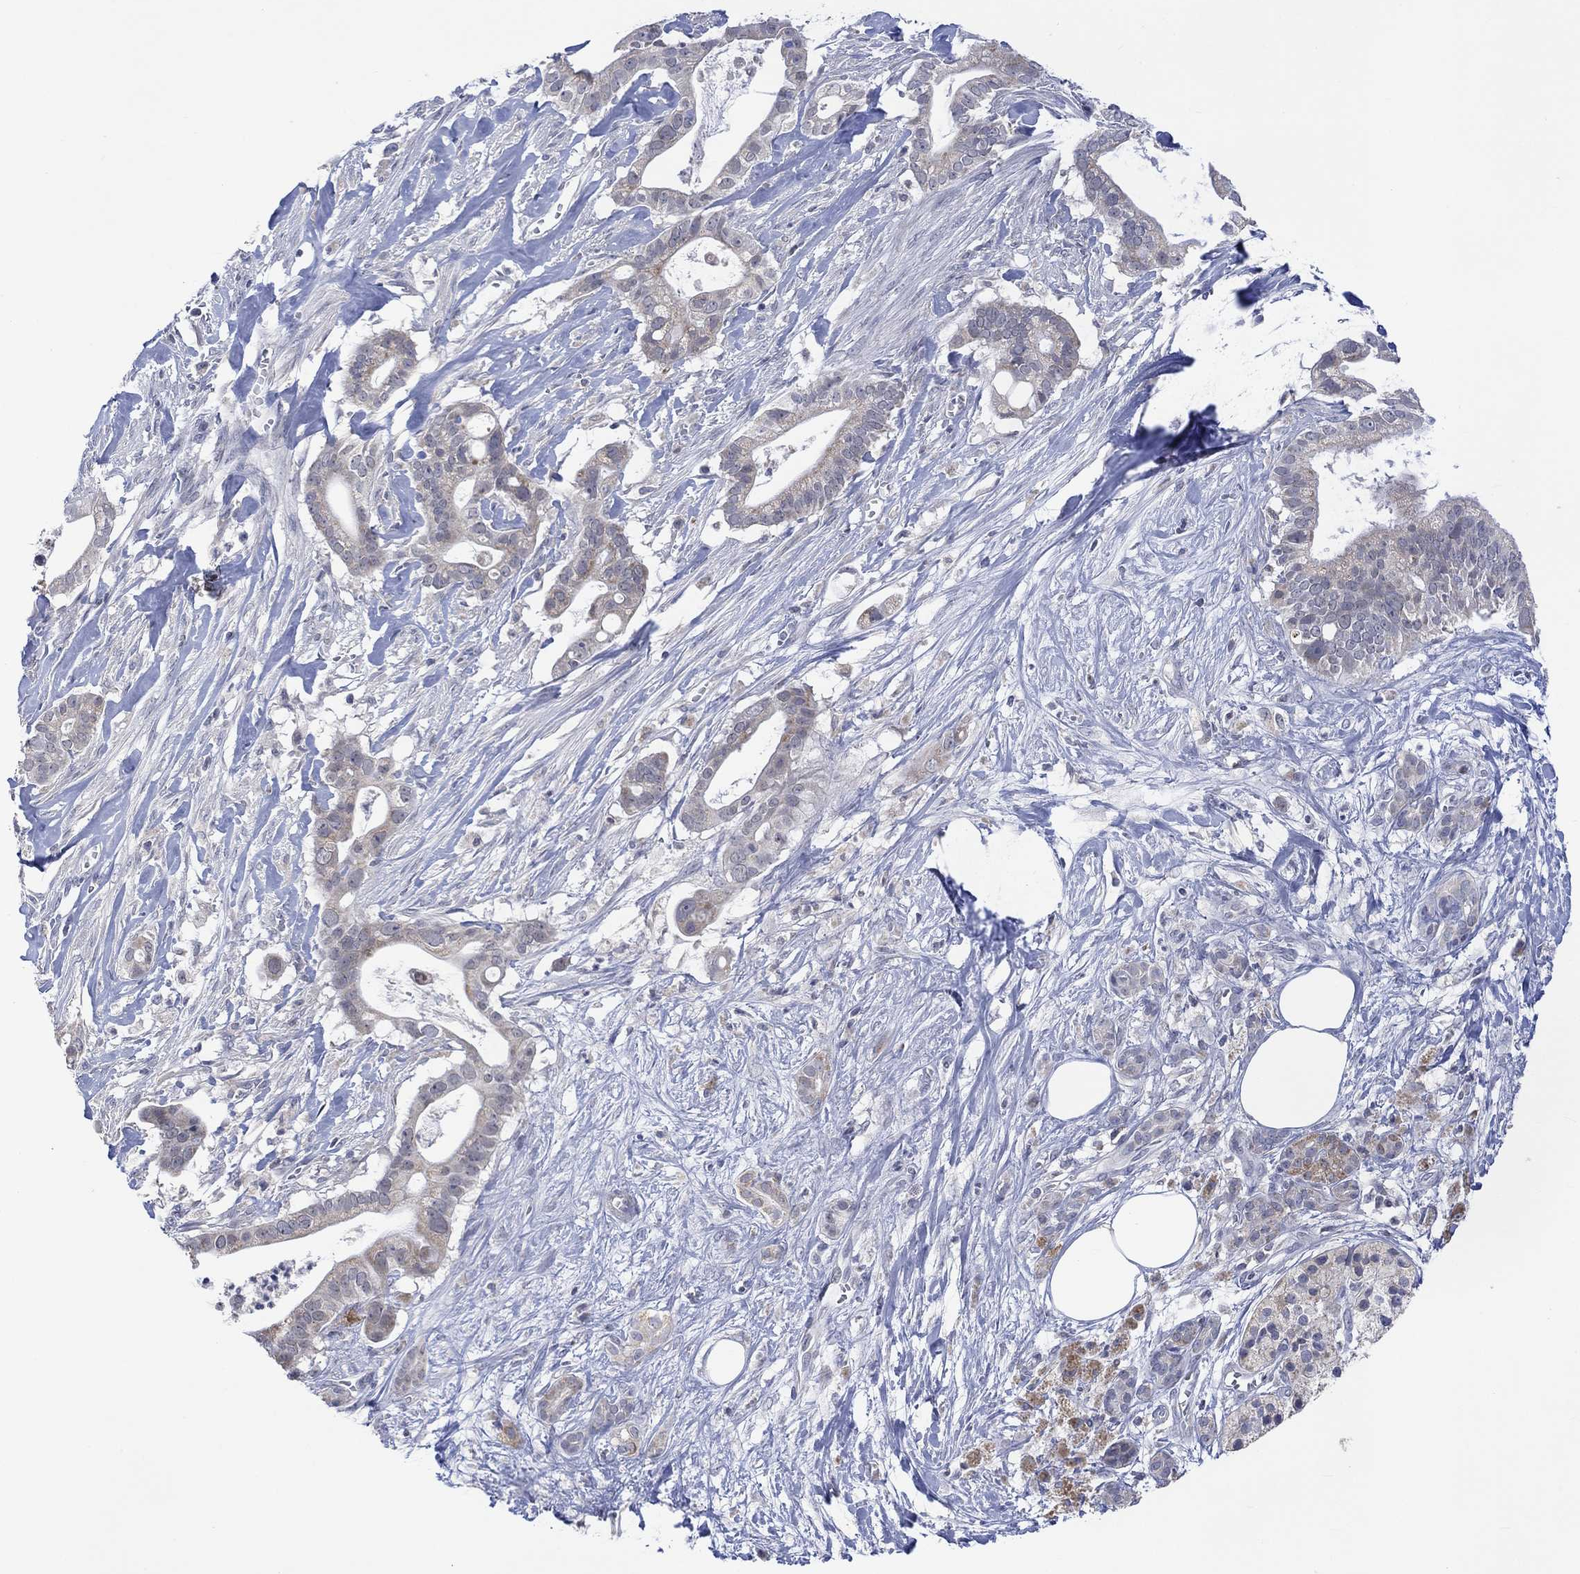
{"staining": {"intensity": "negative", "quantity": "none", "location": "none"}, "tissue": "pancreatic cancer", "cell_type": "Tumor cells", "image_type": "cancer", "snomed": [{"axis": "morphology", "description": "Adenocarcinoma, NOS"}, {"axis": "topography", "description": "Pancreas"}], "caption": "High power microscopy micrograph of an IHC histopathology image of pancreatic adenocarcinoma, revealing no significant positivity in tumor cells.", "gene": "SLC48A1", "patient": {"sex": "male", "age": 61}}